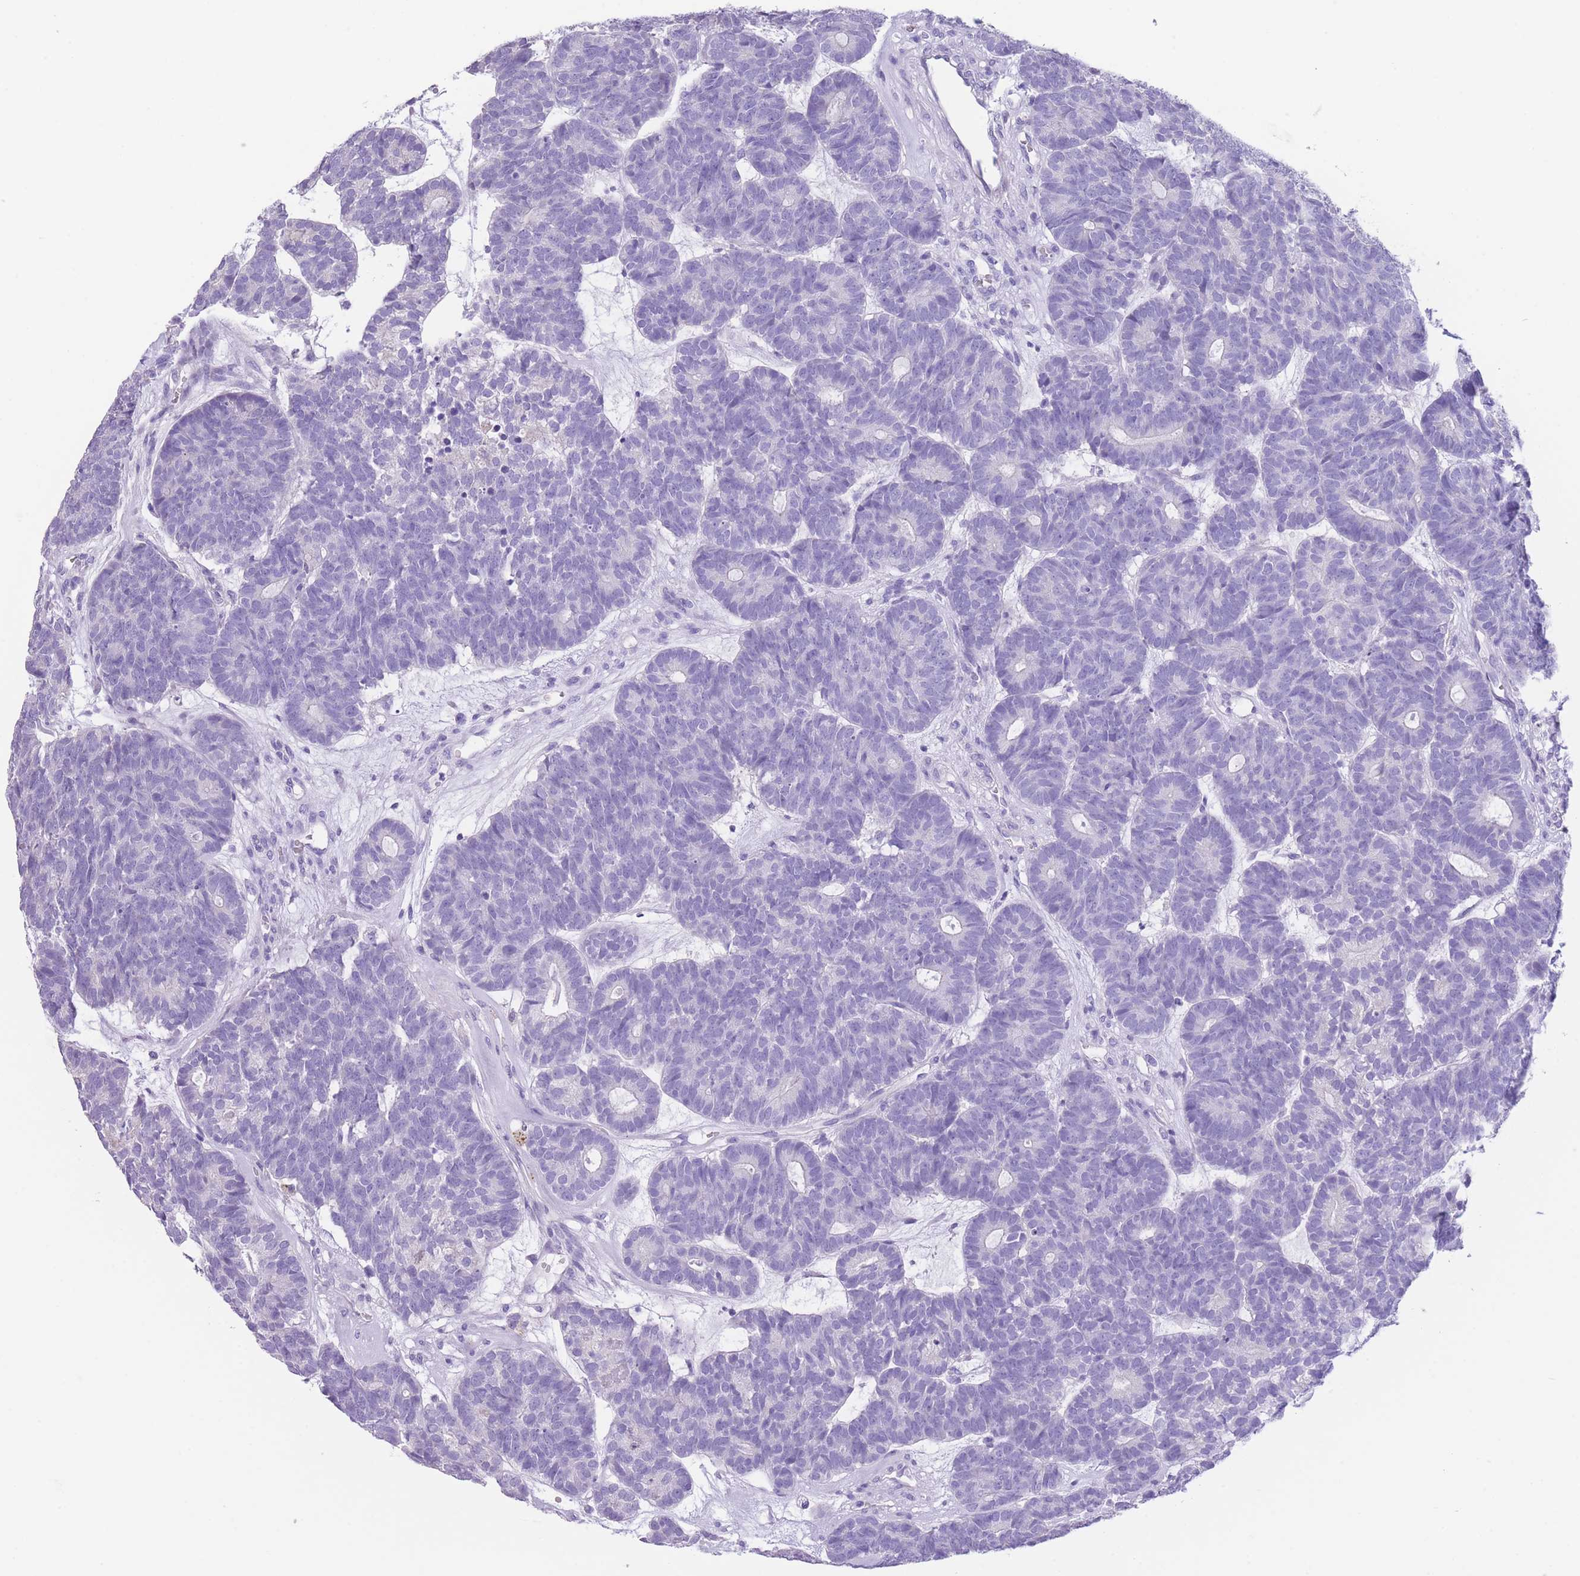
{"staining": {"intensity": "negative", "quantity": "none", "location": "none"}, "tissue": "head and neck cancer", "cell_type": "Tumor cells", "image_type": "cancer", "snomed": [{"axis": "morphology", "description": "Adenocarcinoma, NOS"}, {"axis": "topography", "description": "Head-Neck"}], "caption": "This is an IHC micrograph of human head and neck adenocarcinoma. There is no positivity in tumor cells.", "gene": "RAI2", "patient": {"sex": "female", "age": 81}}